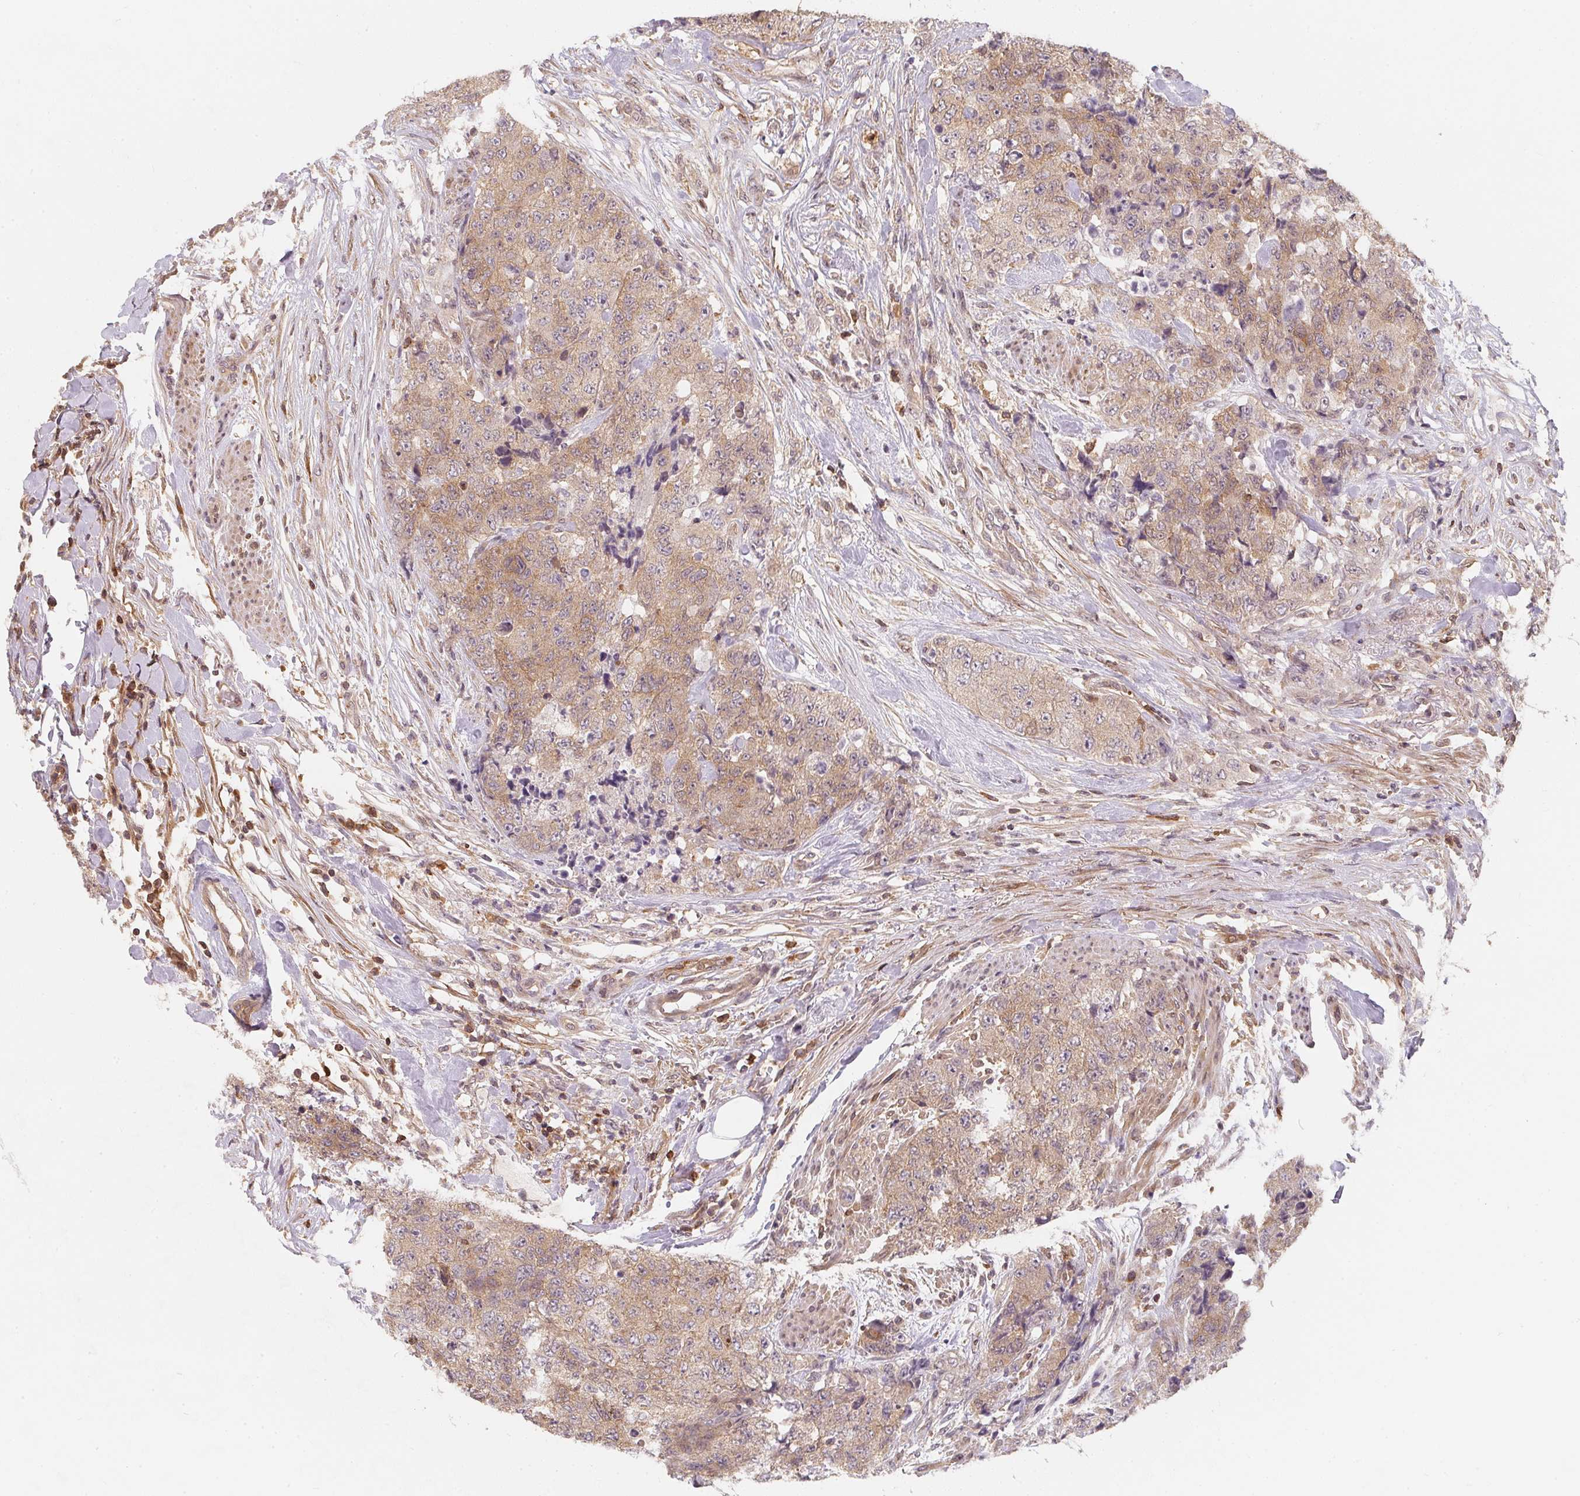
{"staining": {"intensity": "weak", "quantity": ">75%", "location": "cytoplasmic/membranous"}, "tissue": "urothelial cancer", "cell_type": "Tumor cells", "image_type": "cancer", "snomed": [{"axis": "morphology", "description": "Urothelial carcinoma, High grade"}, {"axis": "topography", "description": "Urinary bladder"}], "caption": "There is low levels of weak cytoplasmic/membranous staining in tumor cells of high-grade urothelial carcinoma, as demonstrated by immunohistochemical staining (brown color).", "gene": "ANKRD13A", "patient": {"sex": "female", "age": 78}}